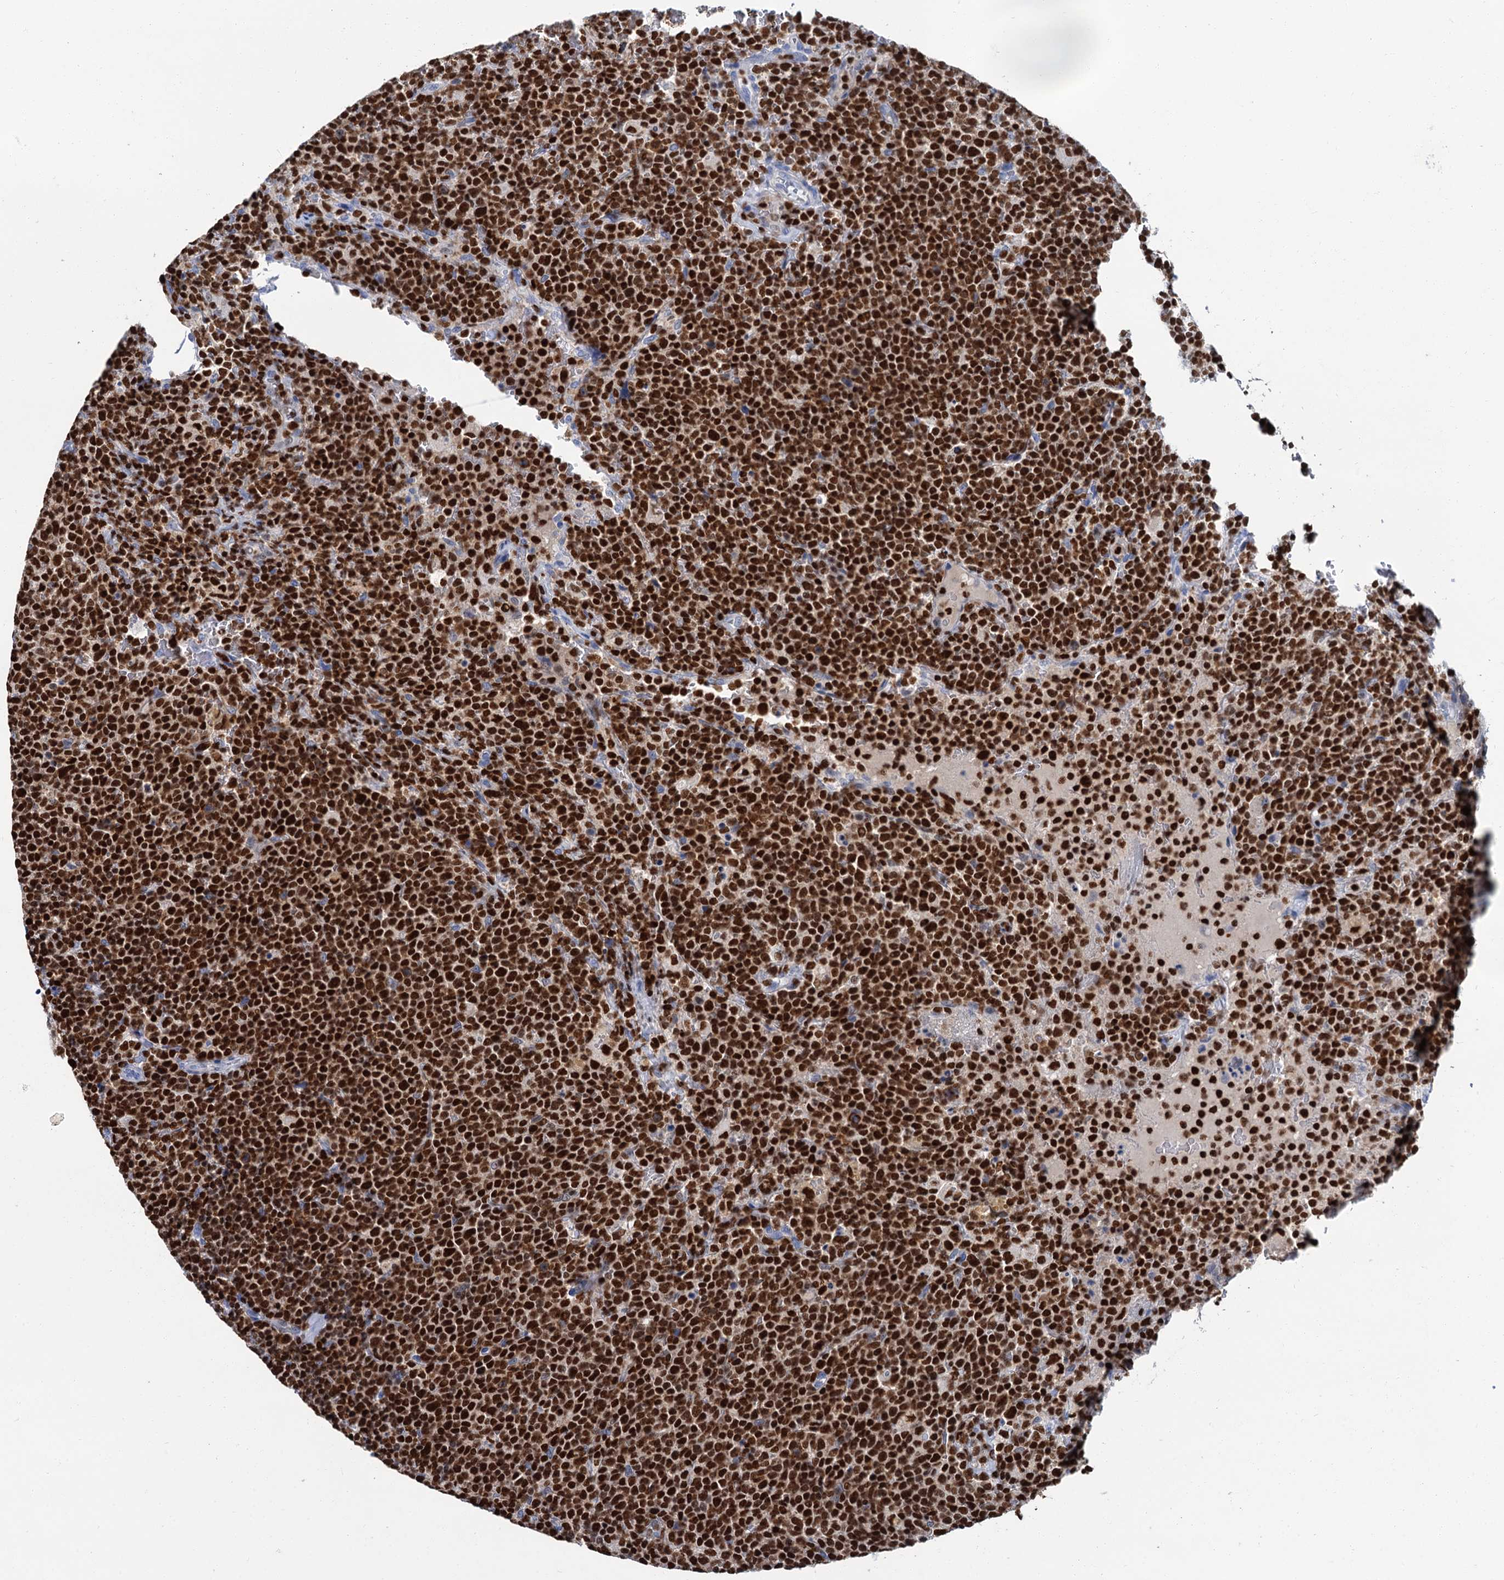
{"staining": {"intensity": "strong", "quantity": ">75%", "location": "nuclear"}, "tissue": "lymphoma", "cell_type": "Tumor cells", "image_type": "cancer", "snomed": [{"axis": "morphology", "description": "Malignant lymphoma, non-Hodgkin's type, High grade"}, {"axis": "topography", "description": "Lymph node"}], "caption": "This image demonstrates IHC staining of high-grade malignant lymphoma, non-Hodgkin's type, with high strong nuclear staining in about >75% of tumor cells.", "gene": "CELF2", "patient": {"sex": "male", "age": 61}}